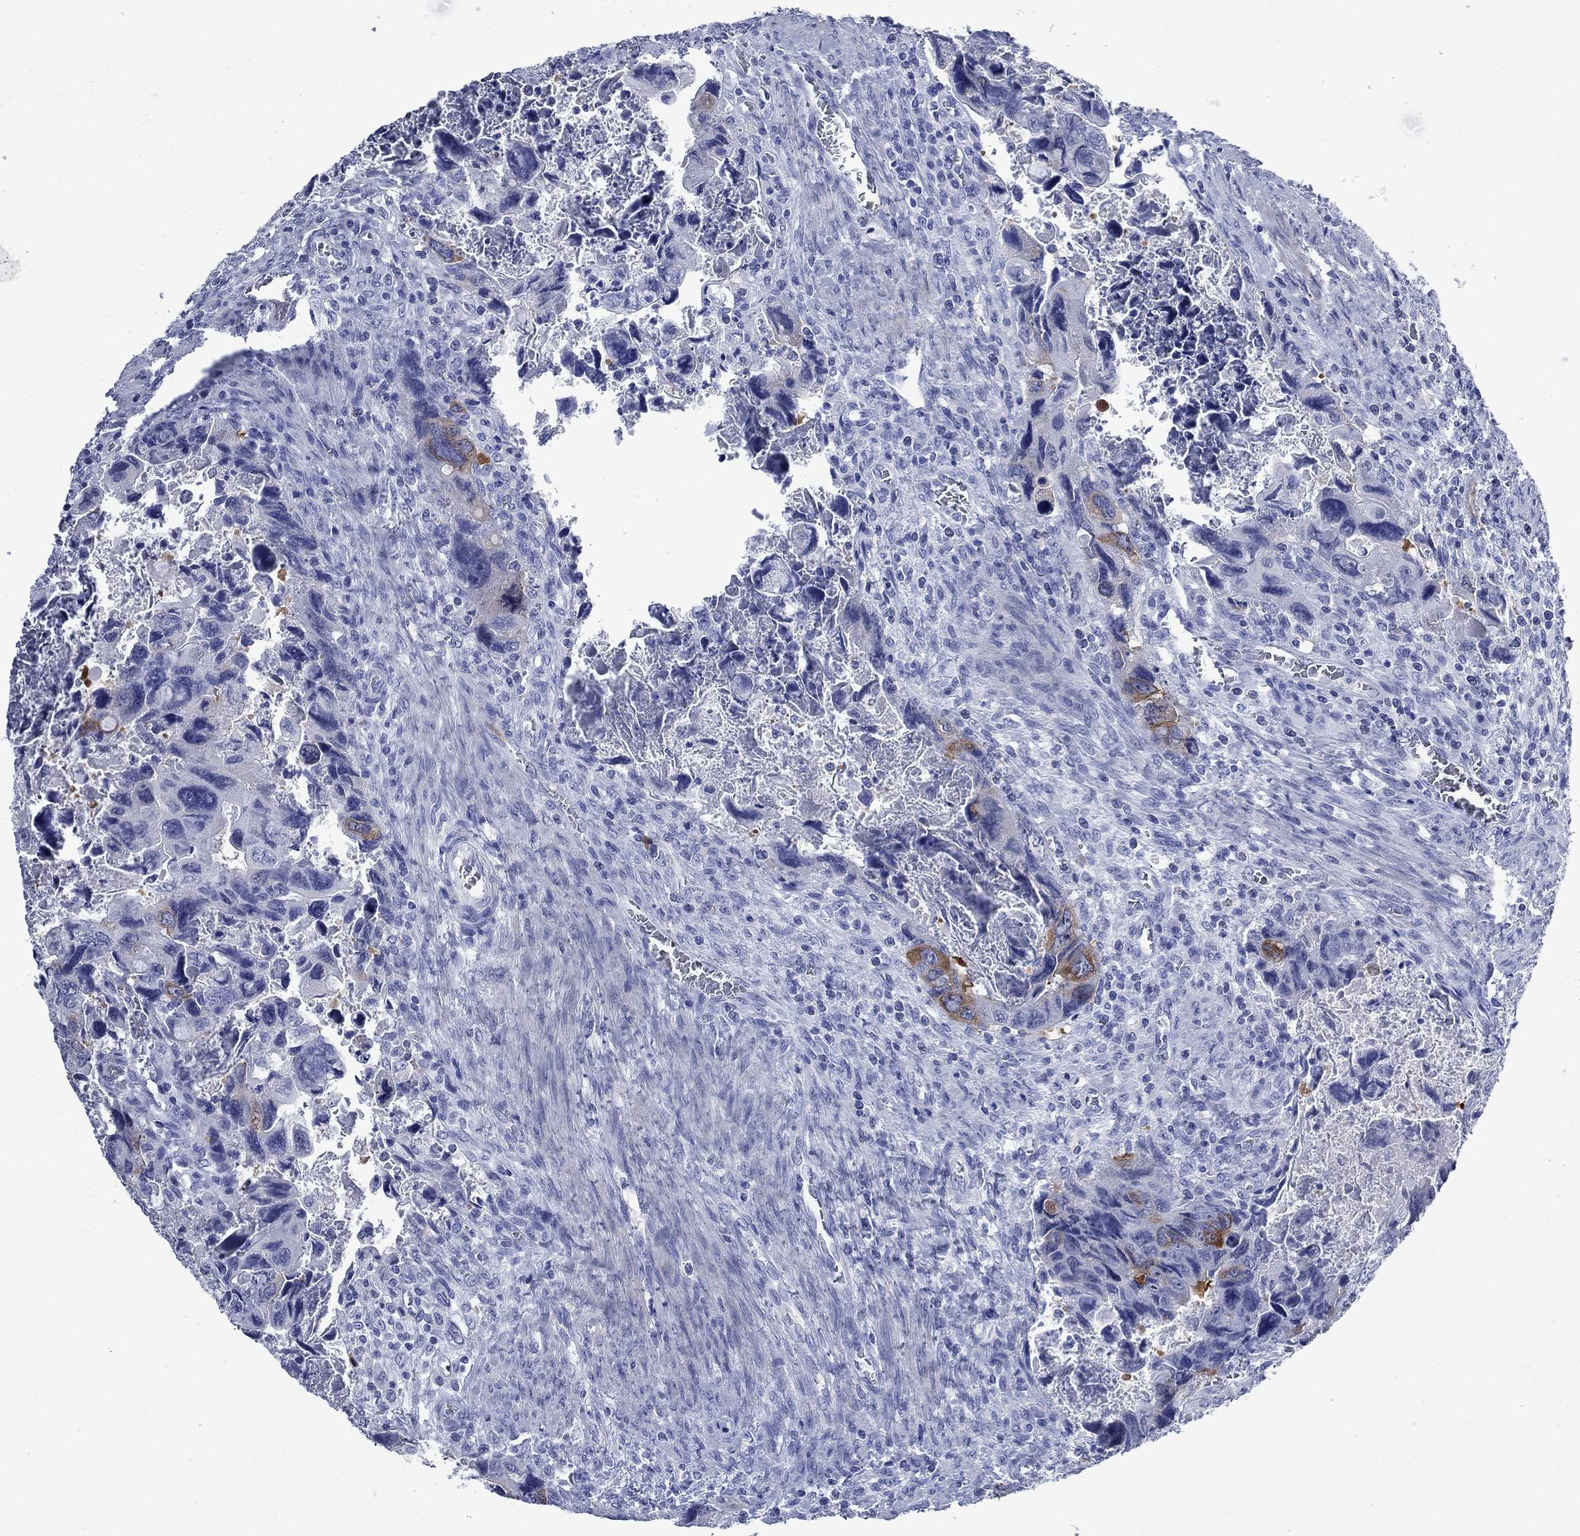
{"staining": {"intensity": "strong", "quantity": "<25%", "location": "cytoplasmic/membranous"}, "tissue": "colorectal cancer", "cell_type": "Tumor cells", "image_type": "cancer", "snomed": [{"axis": "morphology", "description": "Adenocarcinoma, NOS"}, {"axis": "topography", "description": "Rectum"}], "caption": "A high-resolution image shows immunohistochemistry (IHC) staining of colorectal adenocarcinoma, which exhibits strong cytoplasmic/membranous positivity in approximately <25% of tumor cells.", "gene": "TACC3", "patient": {"sex": "male", "age": 62}}